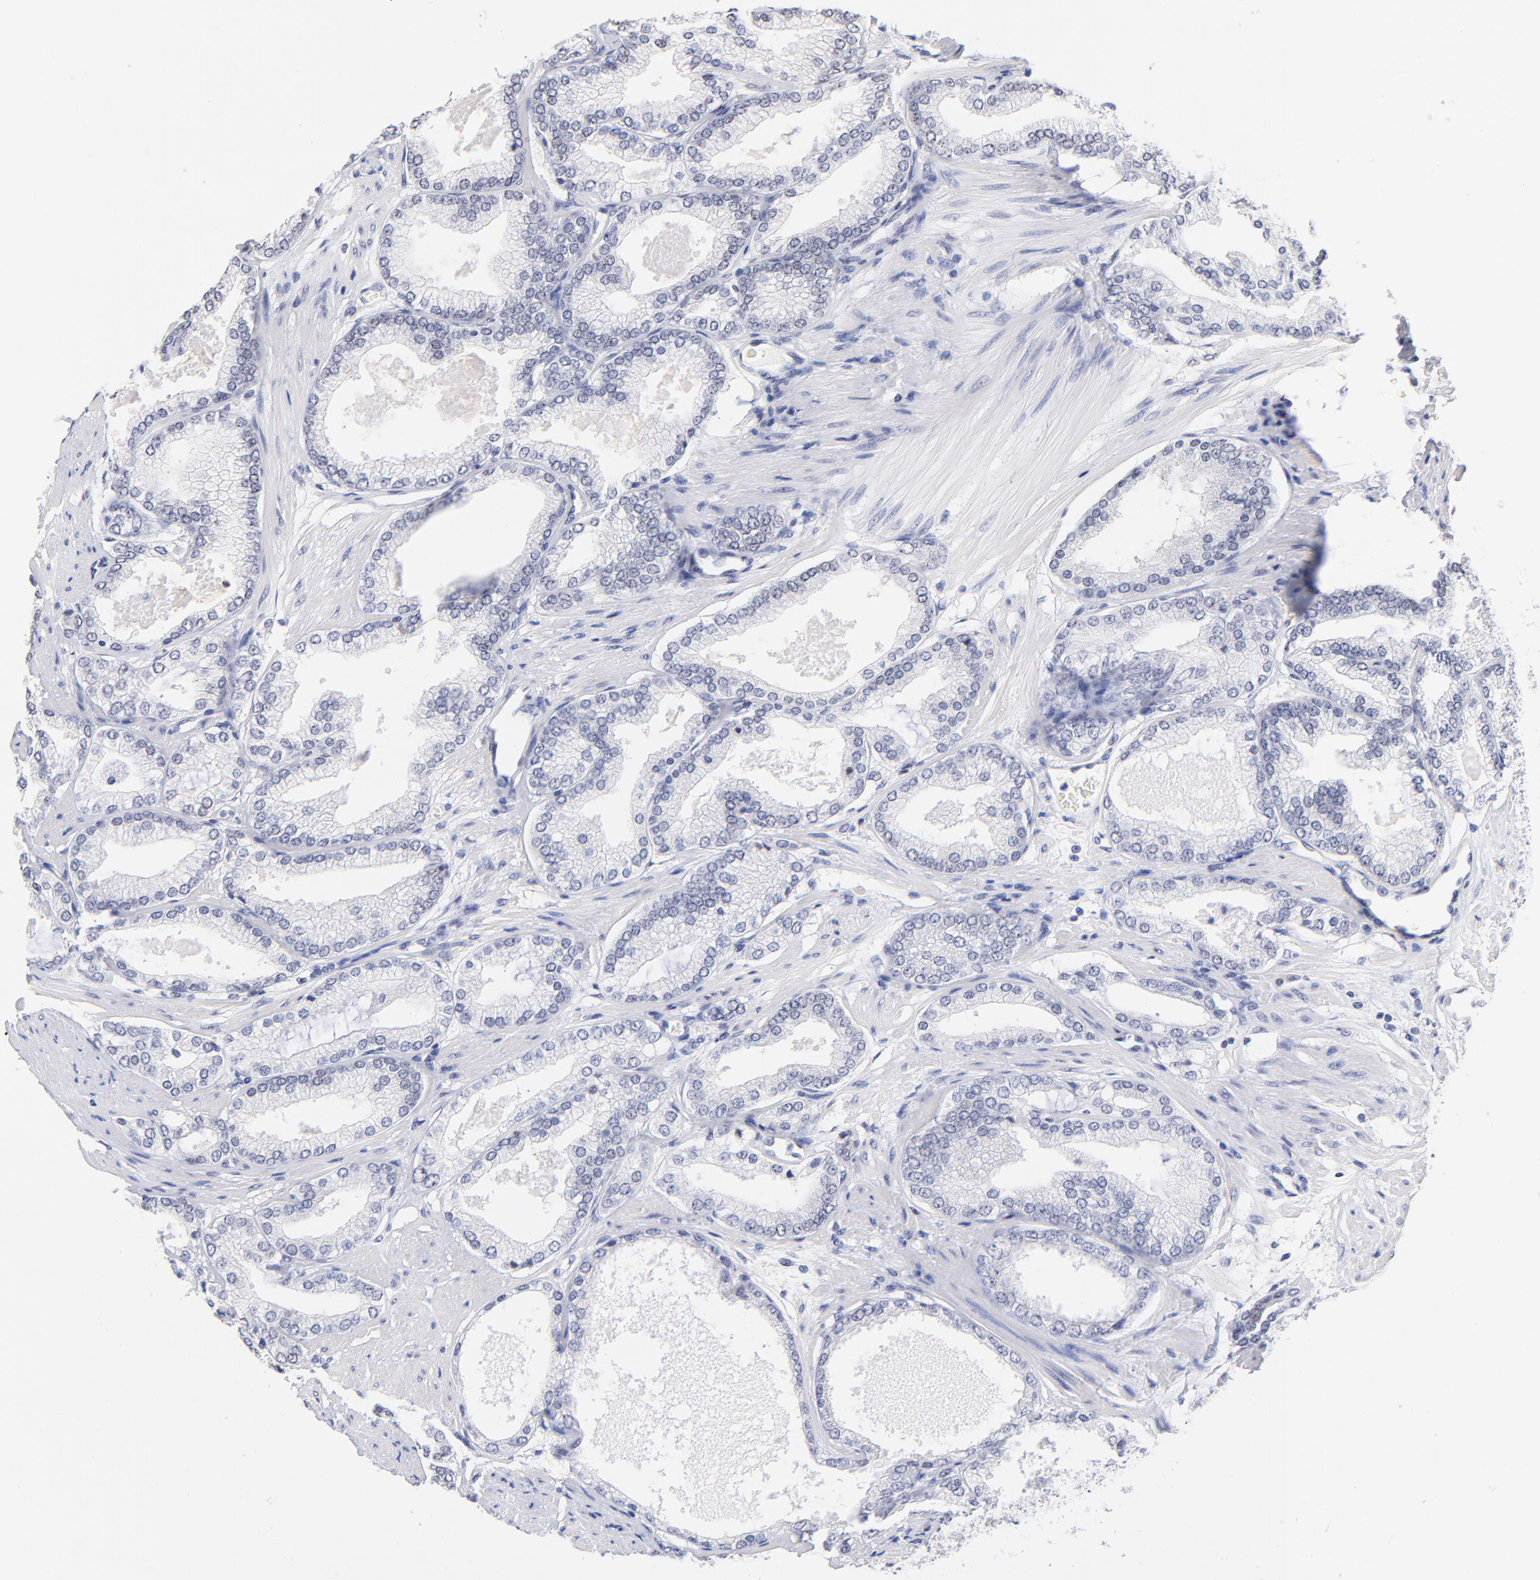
{"staining": {"intensity": "negative", "quantity": "none", "location": "none"}, "tissue": "prostate cancer", "cell_type": "Tumor cells", "image_type": "cancer", "snomed": [{"axis": "morphology", "description": "Adenocarcinoma, High grade"}, {"axis": "topography", "description": "Prostate"}], "caption": "Prostate adenocarcinoma (high-grade) stained for a protein using IHC reveals no expression tumor cells.", "gene": "ZNF74", "patient": {"sex": "male", "age": 61}}